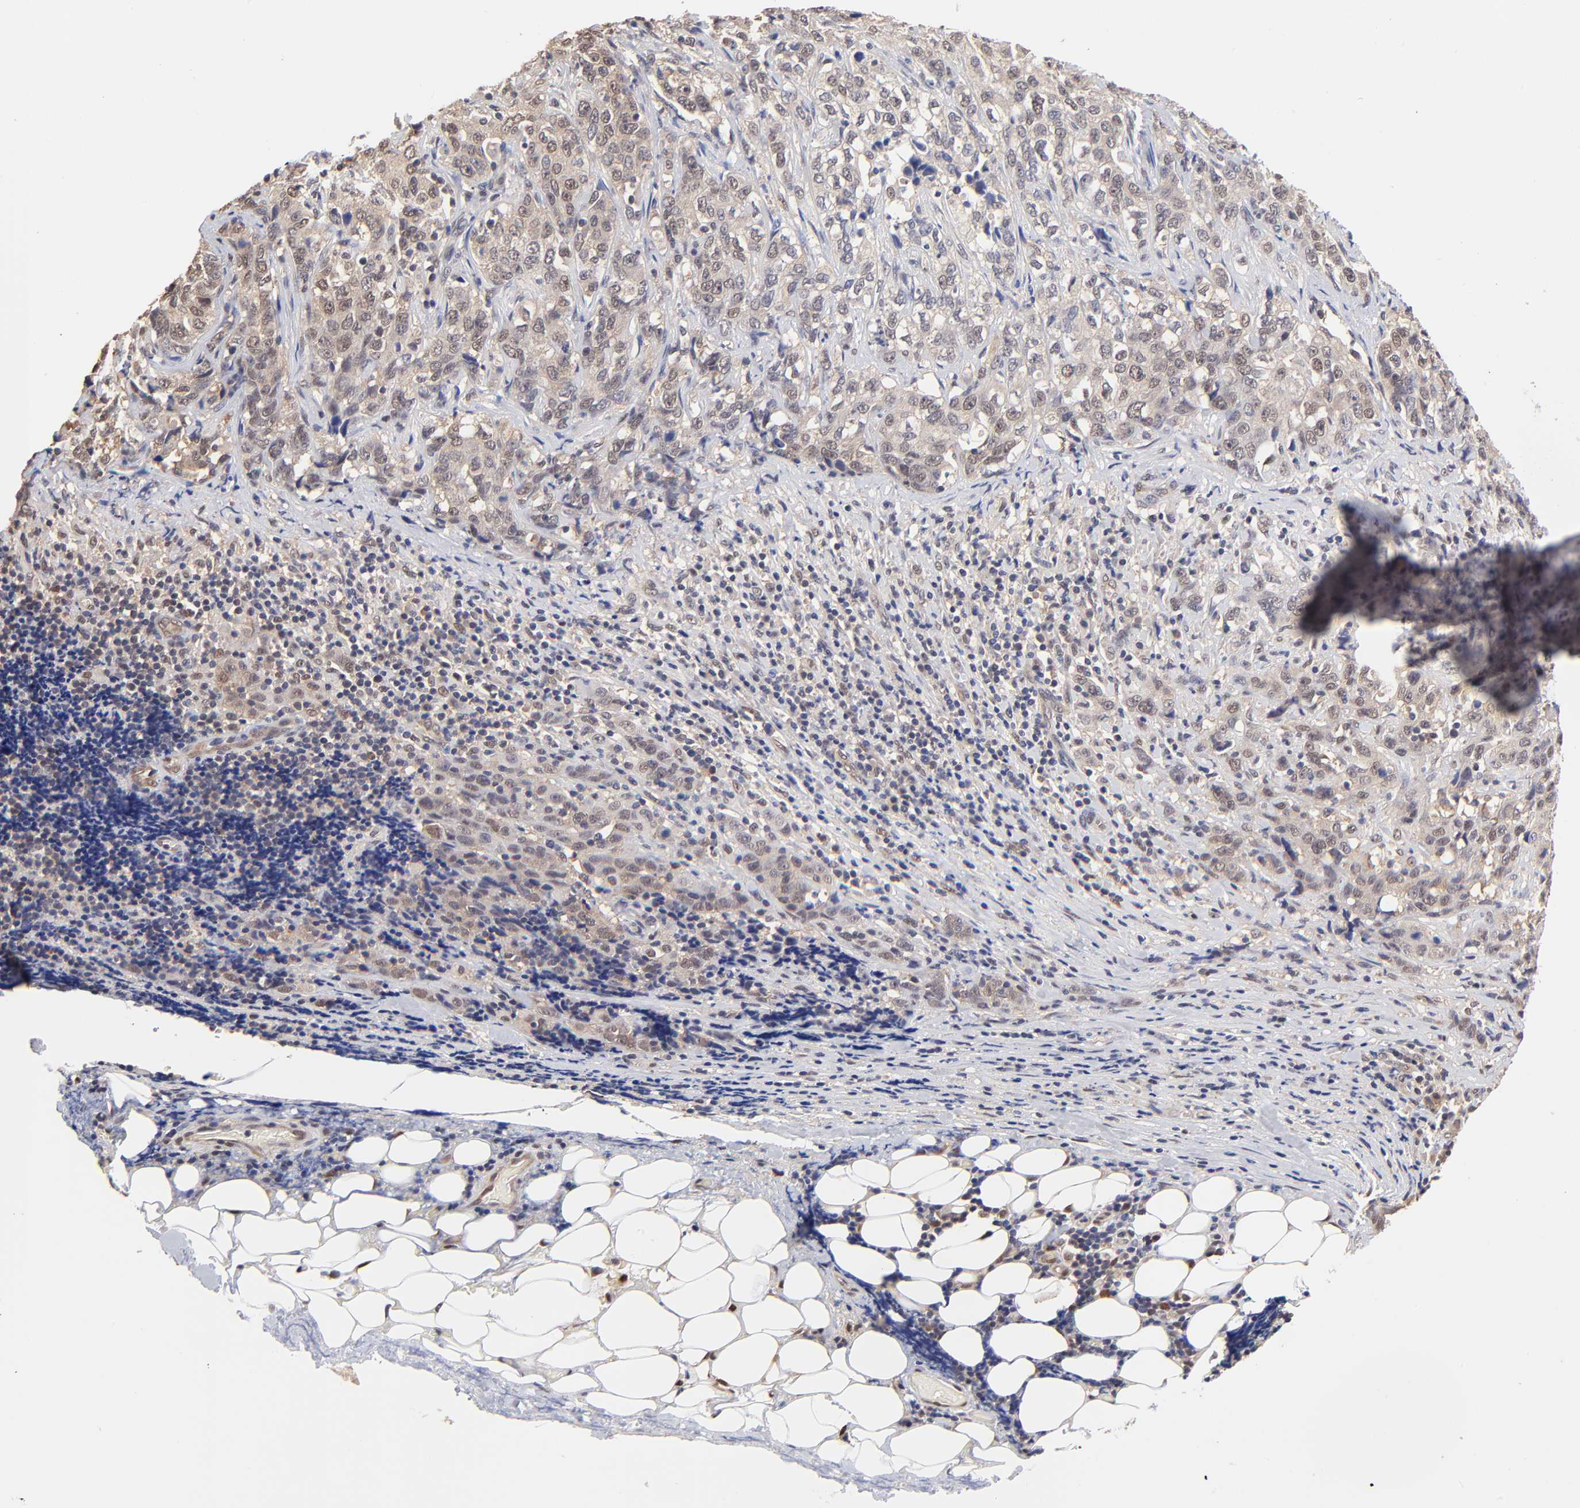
{"staining": {"intensity": "weak", "quantity": "25%-75%", "location": "nuclear"}, "tissue": "stomach cancer", "cell_type": "Tumor cells", "image_type": "cancer", "snomed": [{"axis": "morphology", "description": "Adenocarcinoma, NOS"}, {"axis": "topography", "description": "Stomach"}], "caption": "Protein expression by IHC displays weak nuclear positivity in about 25%-75% of tumor cells in stomach cancer (adenocarcinoma).", "gene": "PSMC4", "patient": {"sex": "male", "age": 48}}